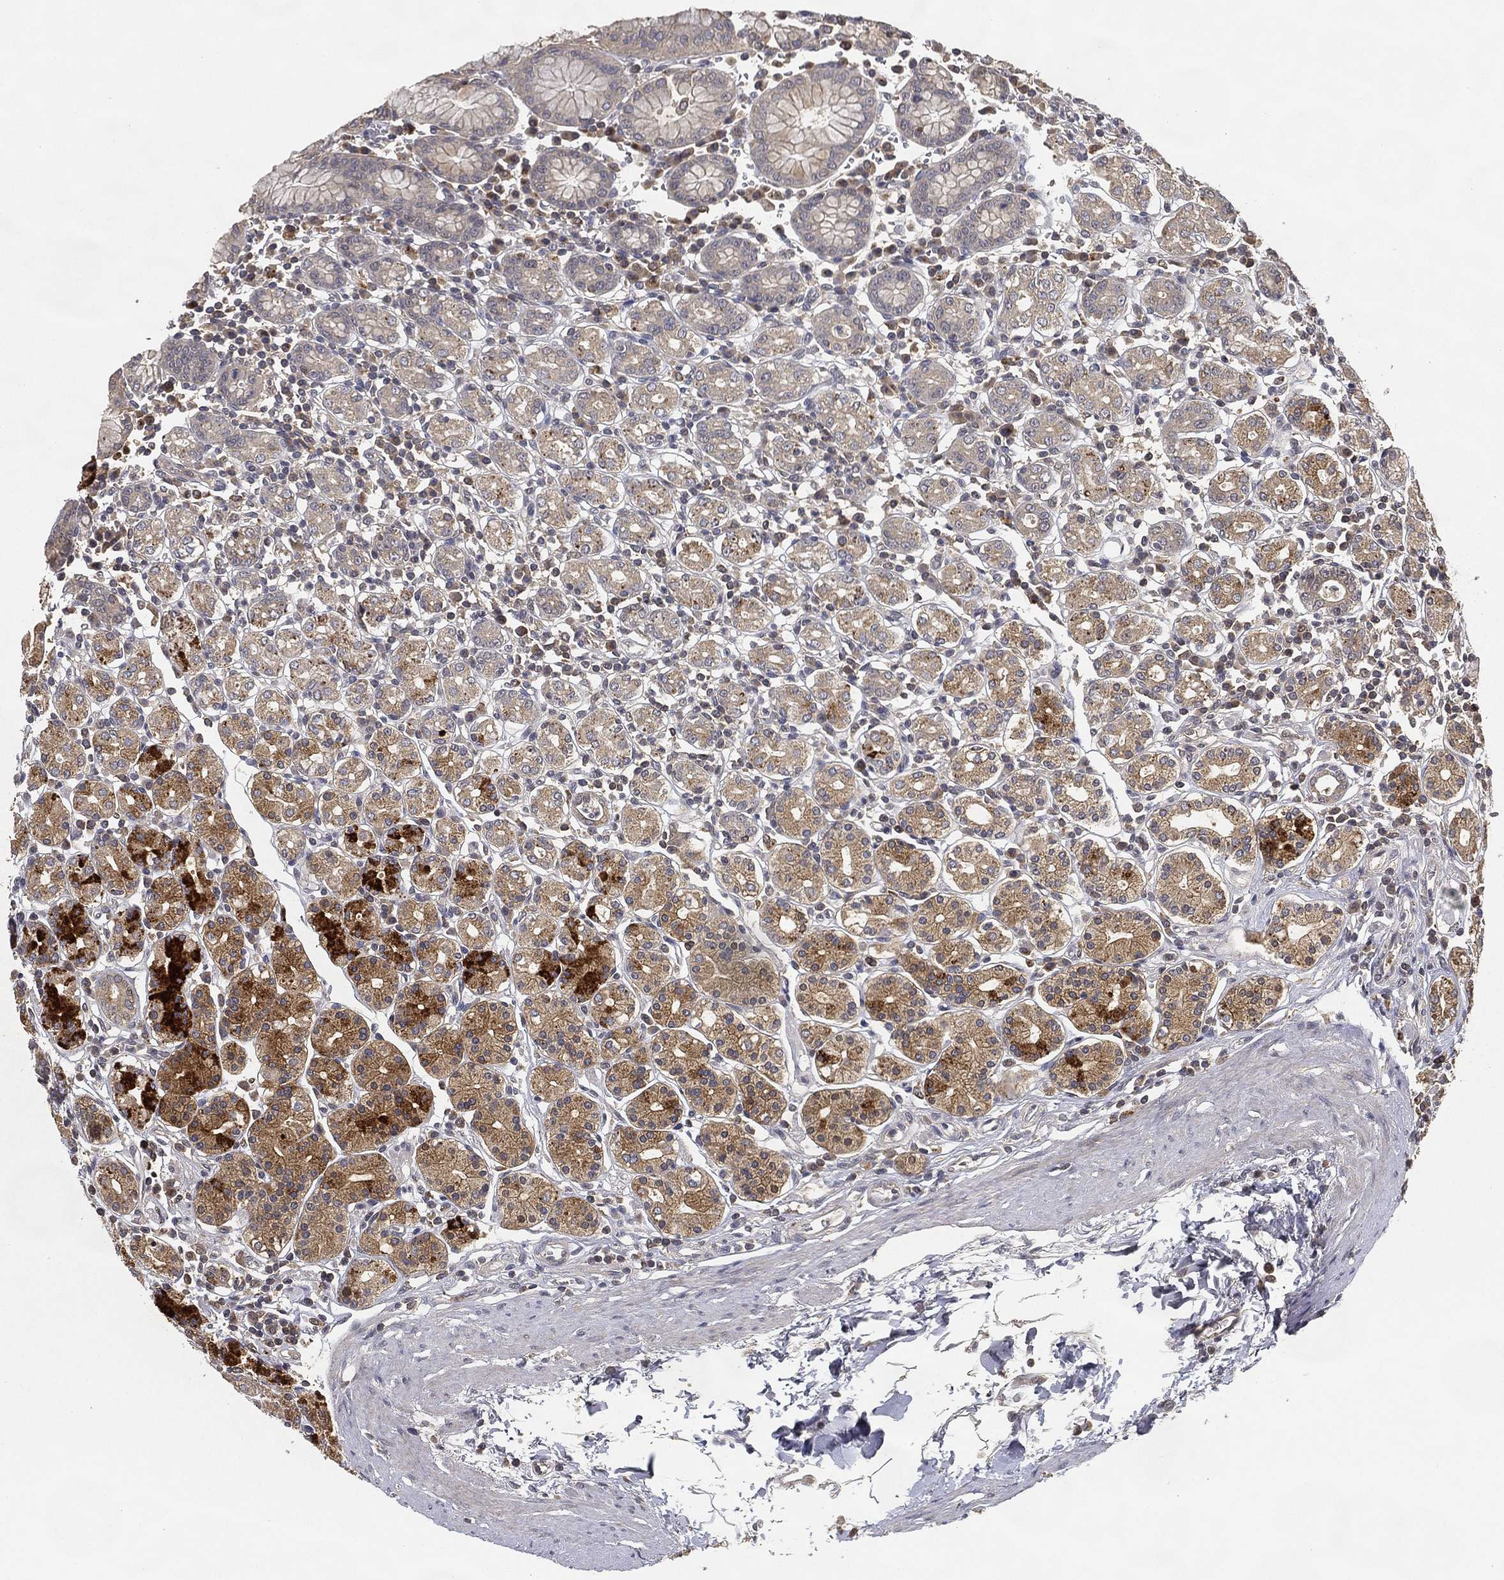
{"staining": {"intensity": "moderate", "quantity": "25%-75%", "location": "cytoplasmic/membranous"}, "tissue": "stomach", "cell_type": "Glandular cells", "image_type": "normal", "snomed": [{"axis": "morphology", "description": "Normal tissue, NOS"}, {"axis": "topography", "description": "Stomach, upper"}, {"axis": "topography", "description": "Stomach"}], "caption": "A brown stain shows moderate cytoplasmic/membranous expression of a protein in glandular cells of normal human stomach.", "gene": "CFAP251", "patient": {"sex": "male", "age": 62}}